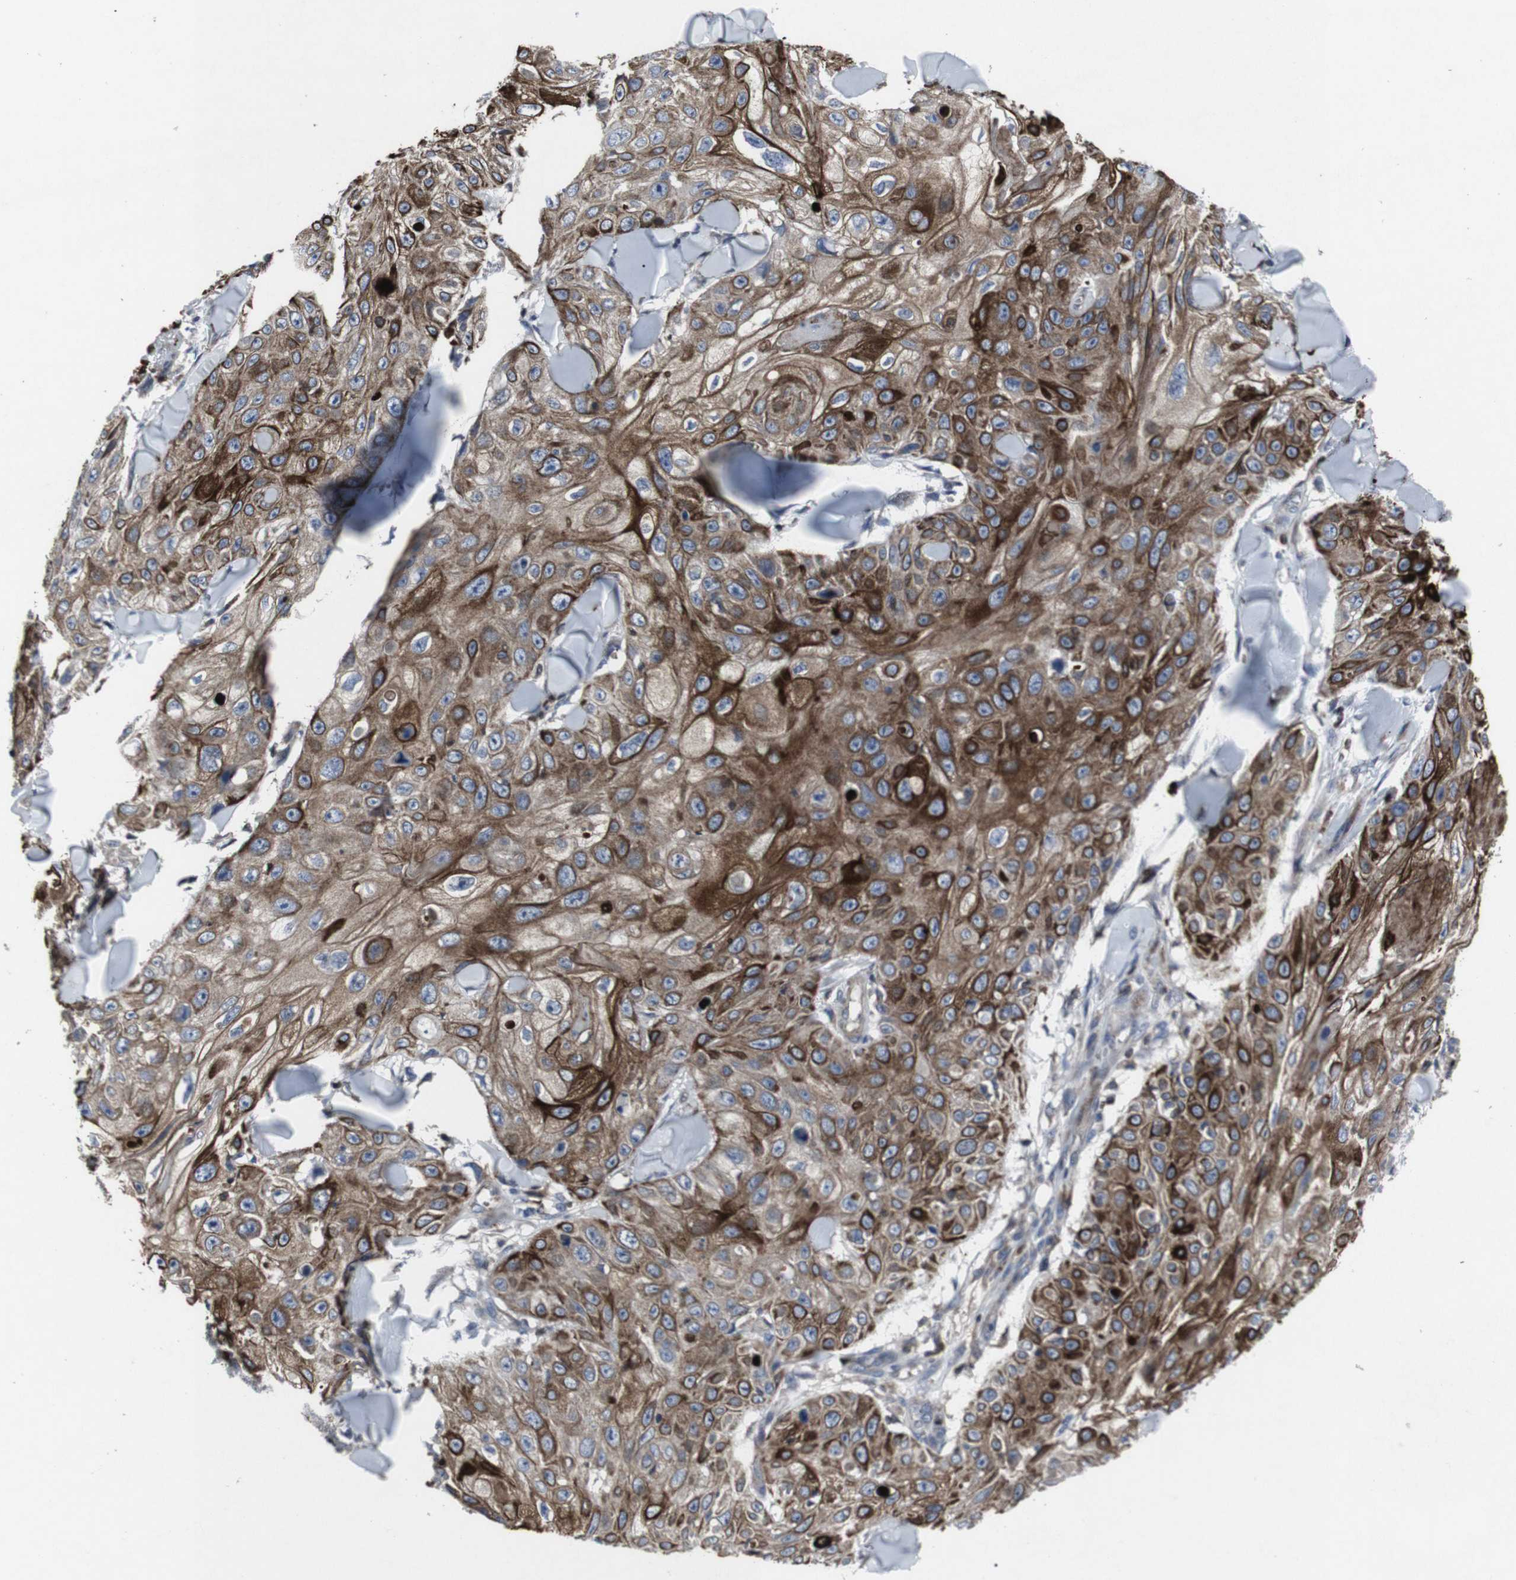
{"staining": {"intensity": "moderate", "quantity": ">75%", "location": "cytoplasmic/membranous"}, "tissue": "skin cancer", "cell_type": "Tumor cells", "image_type": "cancer", "snomed": [{"axis": "morphology", "description": "Squamous cell carcinoma, NOS"}, {"axis": "topography", "description": "Skin"}], "caption": "Immunohistochemistry staining of skin squamous cell carcinoma, which demonstrates medium levels of moderate cytoplasmic/membranous expression in about >75% of tumor cells indicating moderate cytoplasmic/membranous protein staining. The staining was performed using DAB (brown) for protein detection and nuclei were counterstained in hematoxylin (blue).", "gene": "STAT4", "patient": {"sex": "male", "age": 86}}